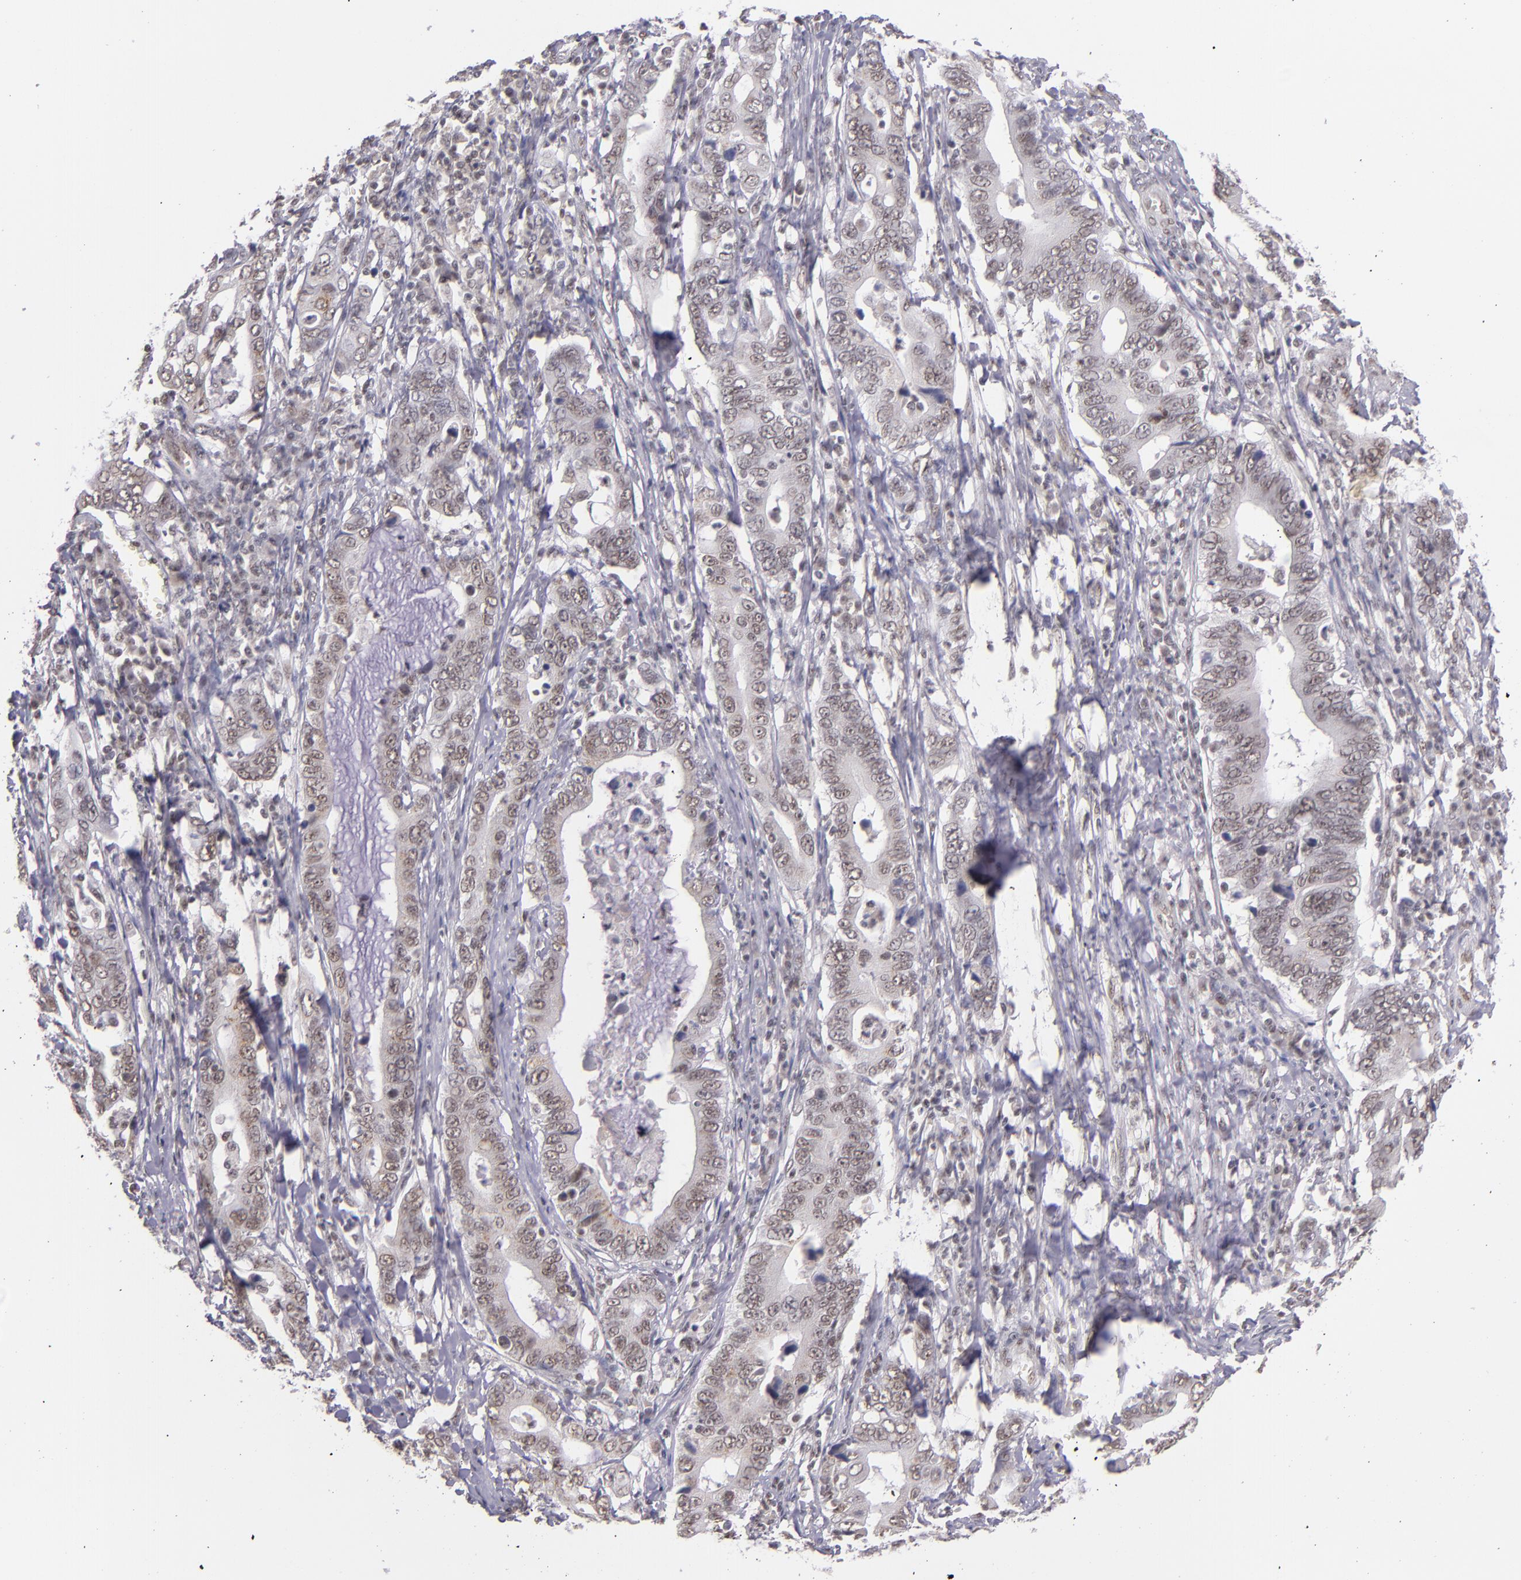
{"staining": {"intensity": "weak", "quantity": ">75%", "location": "cytoplasmic/membranous,nuclear"}, "tissue": "stomach cancer", "cell_type": "Tumor cells", "image_type": "cancer", "snomed": [{"axis": "morphology", "description": "Adenocarcinoma, NOS"}, {"axis": "topography", "description": "Stomach, upper"}], "caption": "Weak cytoplasmic/membranous and nuclear staining is appreciated in about >75% of tumor cells in stomach cancer (adenocarcinoma). (Brightfield microscopy of DAB IHC at high magnification).", "gene": "ZNF148", "patient": {"sex": "male", "age": 63}}